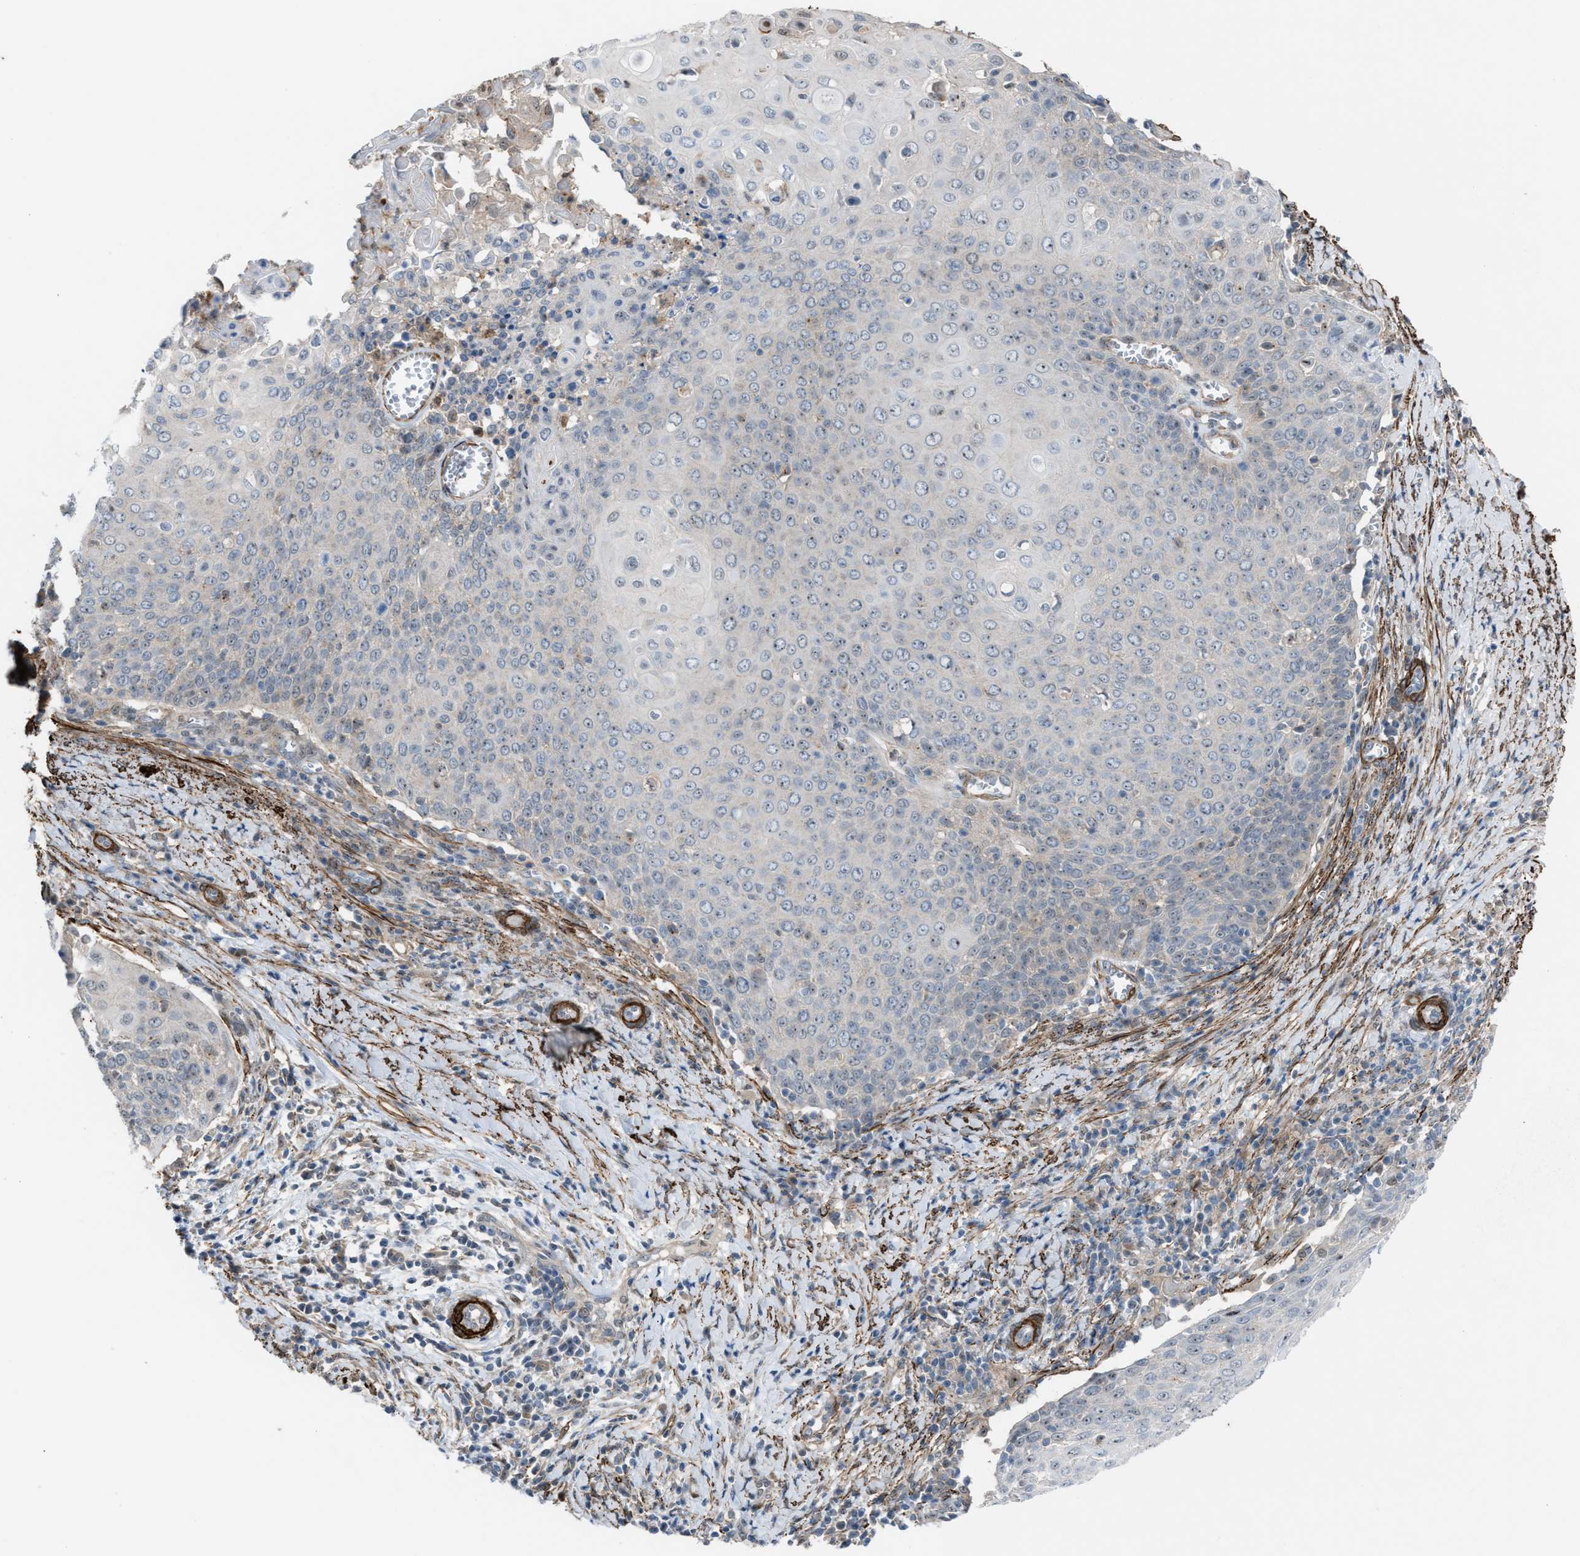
{"staining": {"intensity": "weak", "quantity": "<25%", "location": "nuclear"}, "tissue": "cervical cancer", "cell_type": "Tumor cells", "image_type": "cancer", "snomed": [{"axis": "morphology", "description": "Squamous cell carcinoma, NOS"}, {"axis": "topography", "description": "Cervix"}], "caption": "This is an immunohistochemistry histopathology image of squamous cell carcinoma (cervical). There is no positivity in tumor cells.", "gene": "NQO2", "patient": {"sex": "female", "age": 39}}